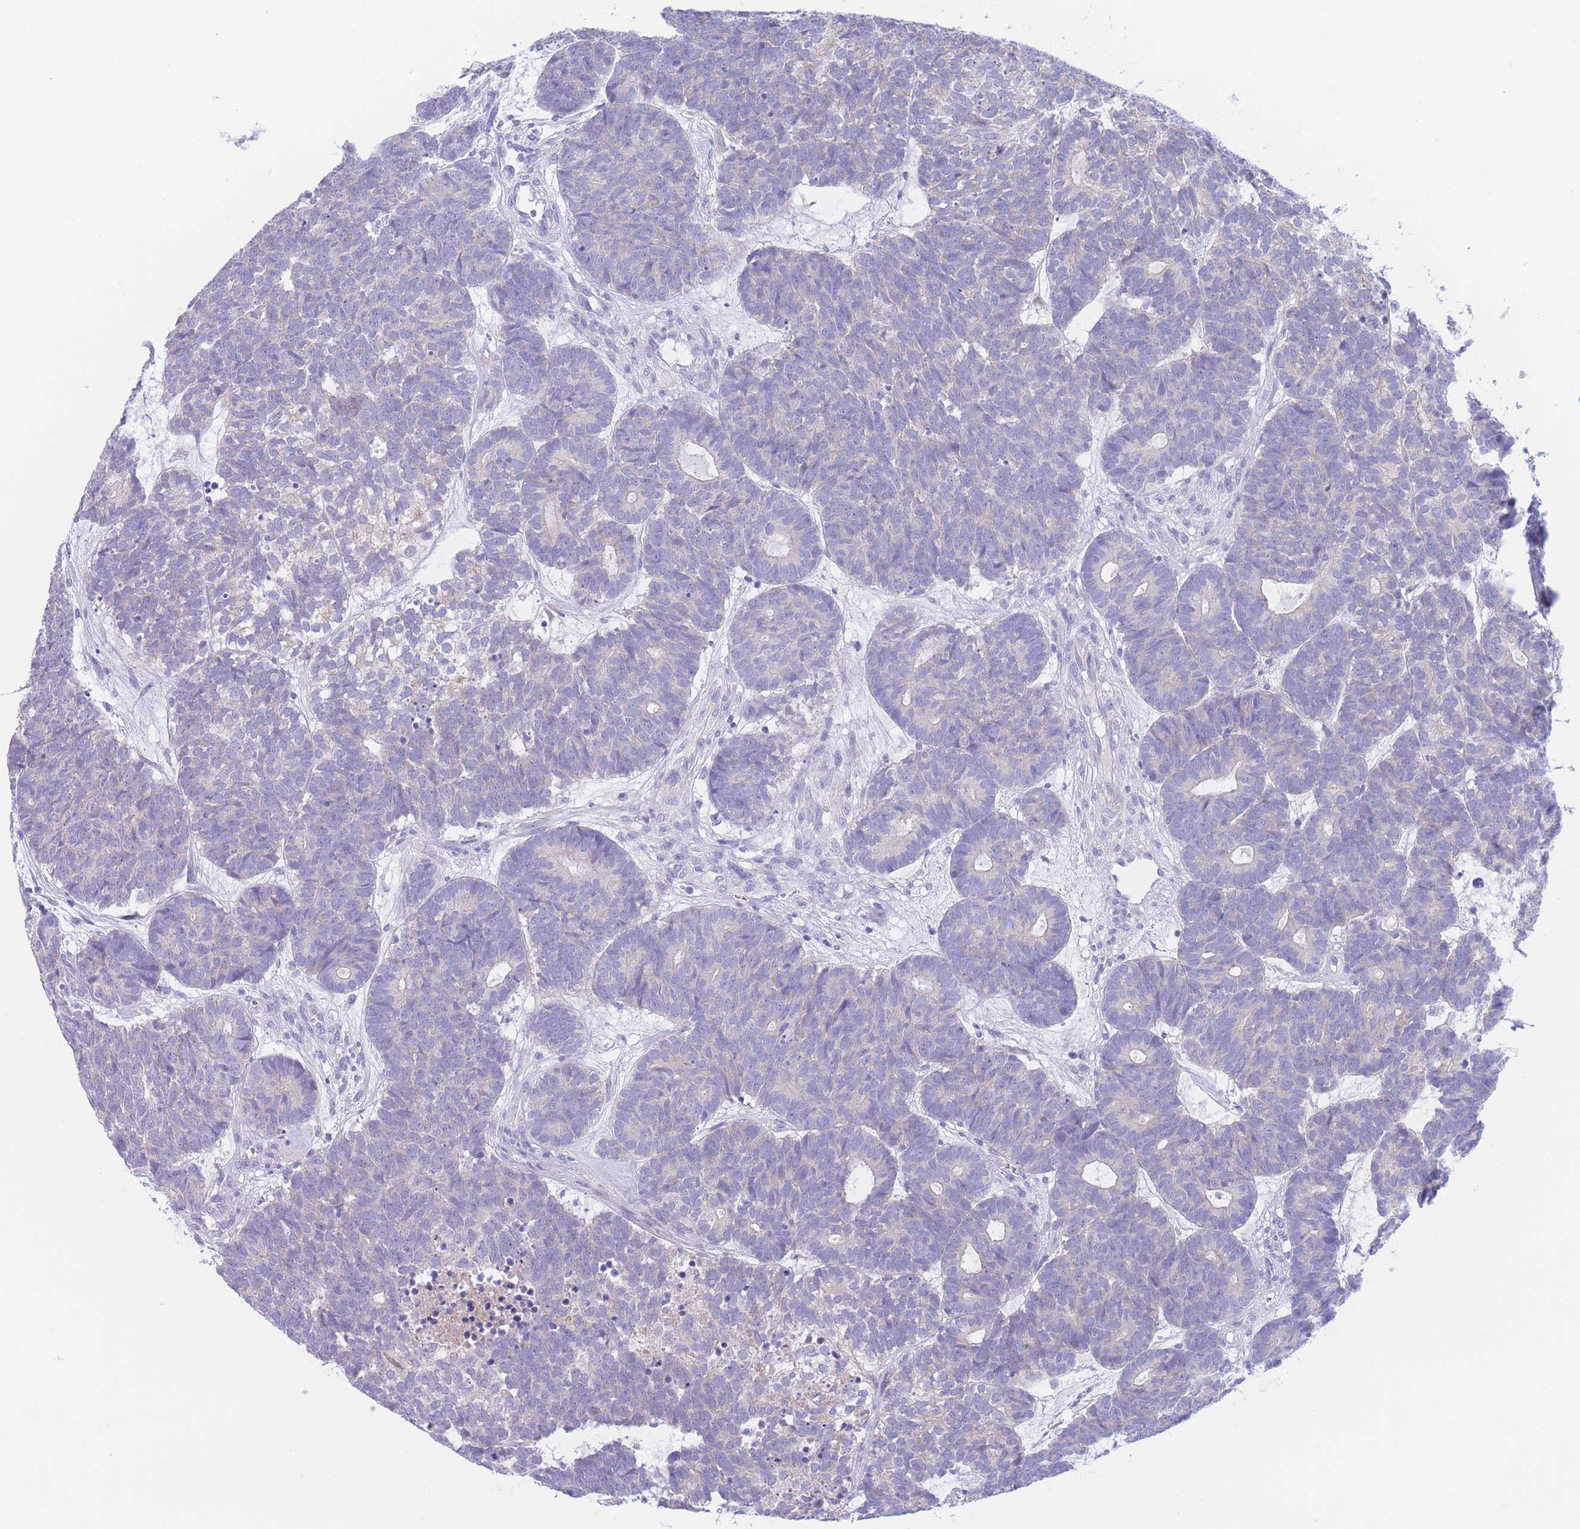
{"staining": {"intensity": "negative", "quantity": "none", "location": "none"}, "tissue": "head and neck cancer", "cell_type": "Tumor cells", "image_type": "cancer", "snomed": [{"axis": "morphology", "description": "Adenocarcinoma, NOS"}, {"axis": "topography", "description": "Head-Neck"}], "caption": "An immunohistochemistry (IHC) image of head and neck adenocarcinoma is shown. There is no staining in tumor cells of head and neck adenocarcinoma. (DAB immunohistochemistry (IHC), high magnification).", "gene": "PCDHB3", "patient": {"sex": "female", "age": 81}}